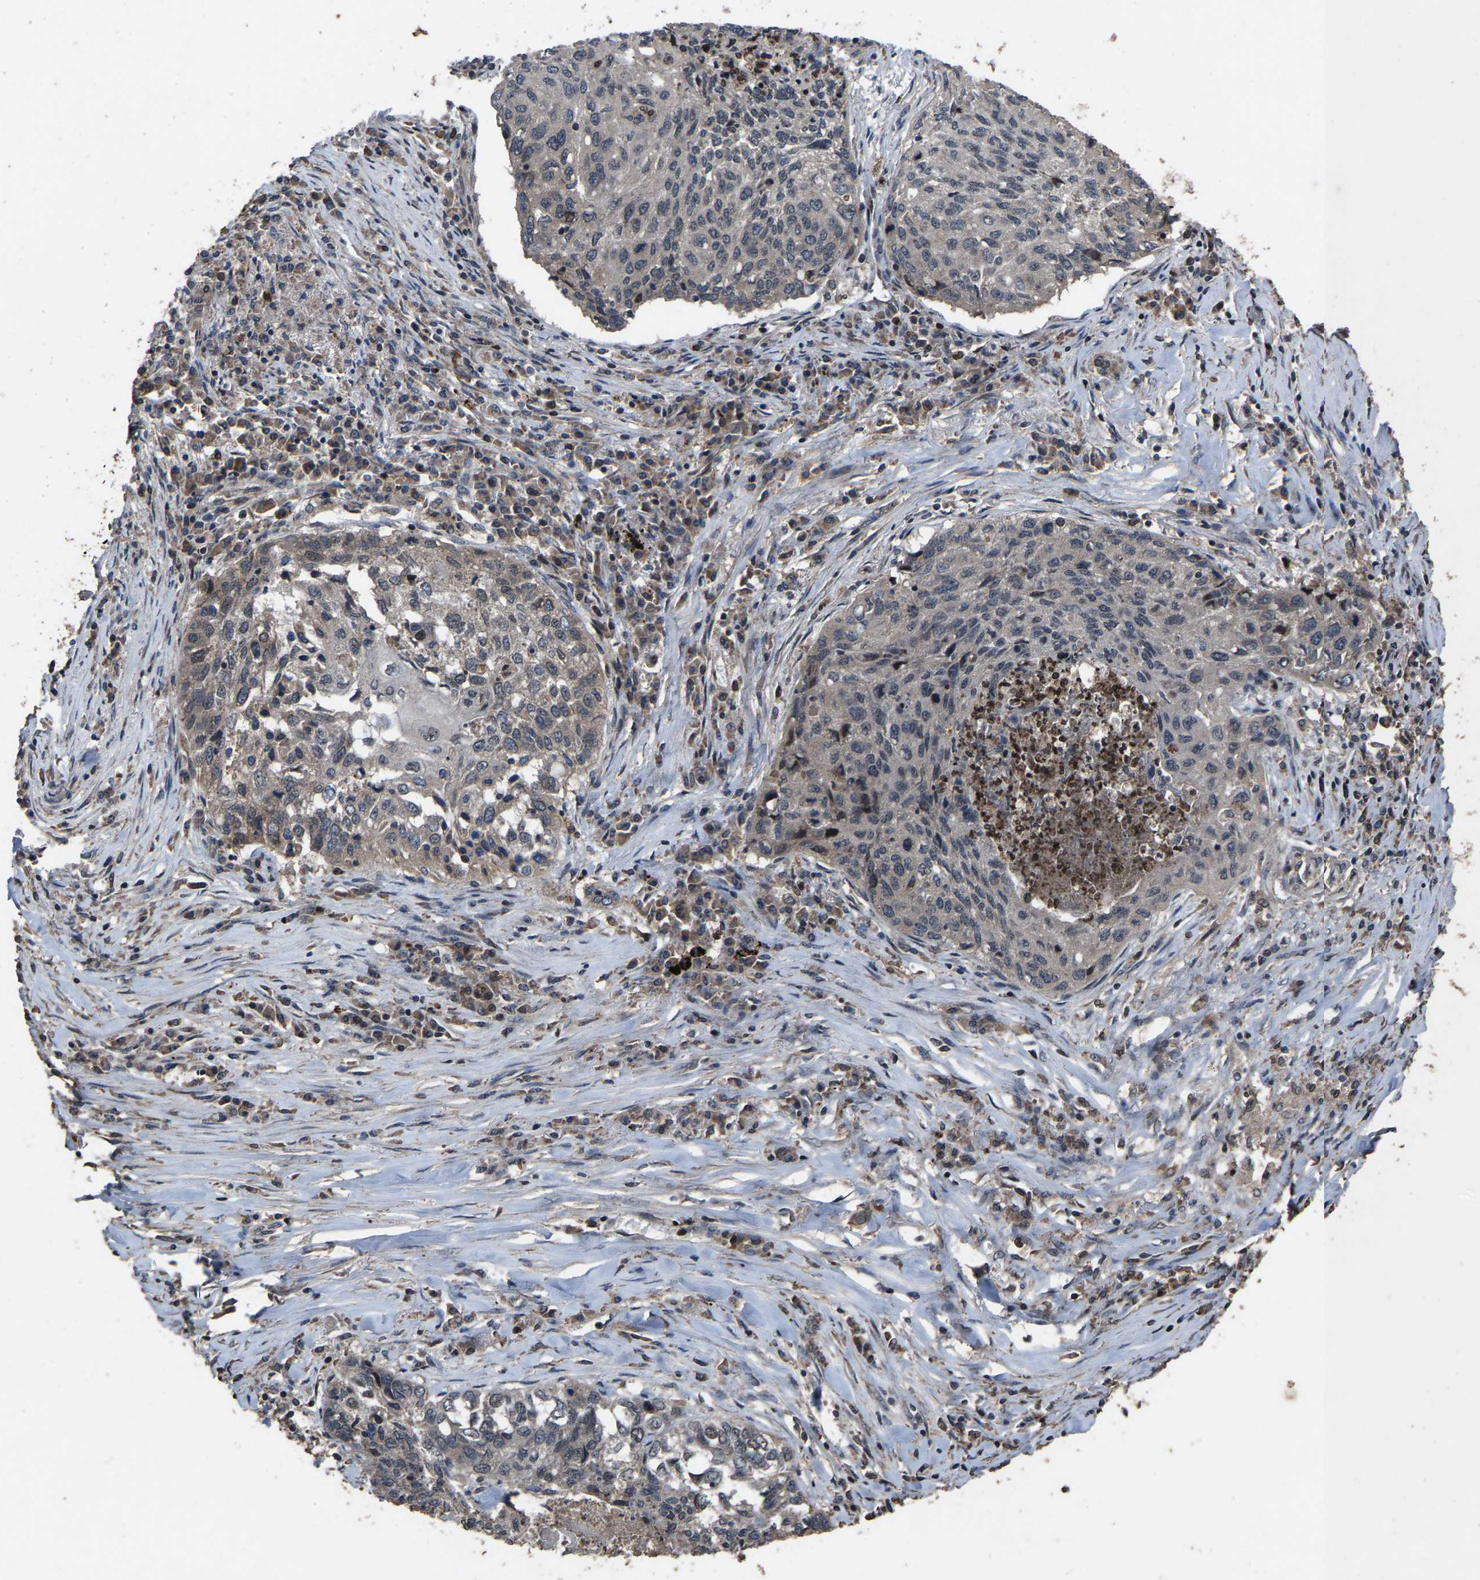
{"staining": {"intensity": "negative", "quantity": "none", "location": "none"}, "tissue": "lung cancer", "cell_type": "Tumor cells", "image_type": "cancer", "snomed": [{"axis": "morphology", "description": "Squamous cell carcinoma, NOS"}, {"axis": "topography", "description": "Lung"}], "caption": "The IHC micrograph has no significant expression in tumor cells of lung cancer tissue.", "gene": "HAUS6", "patient": {"sex": "female", "age": 63}}